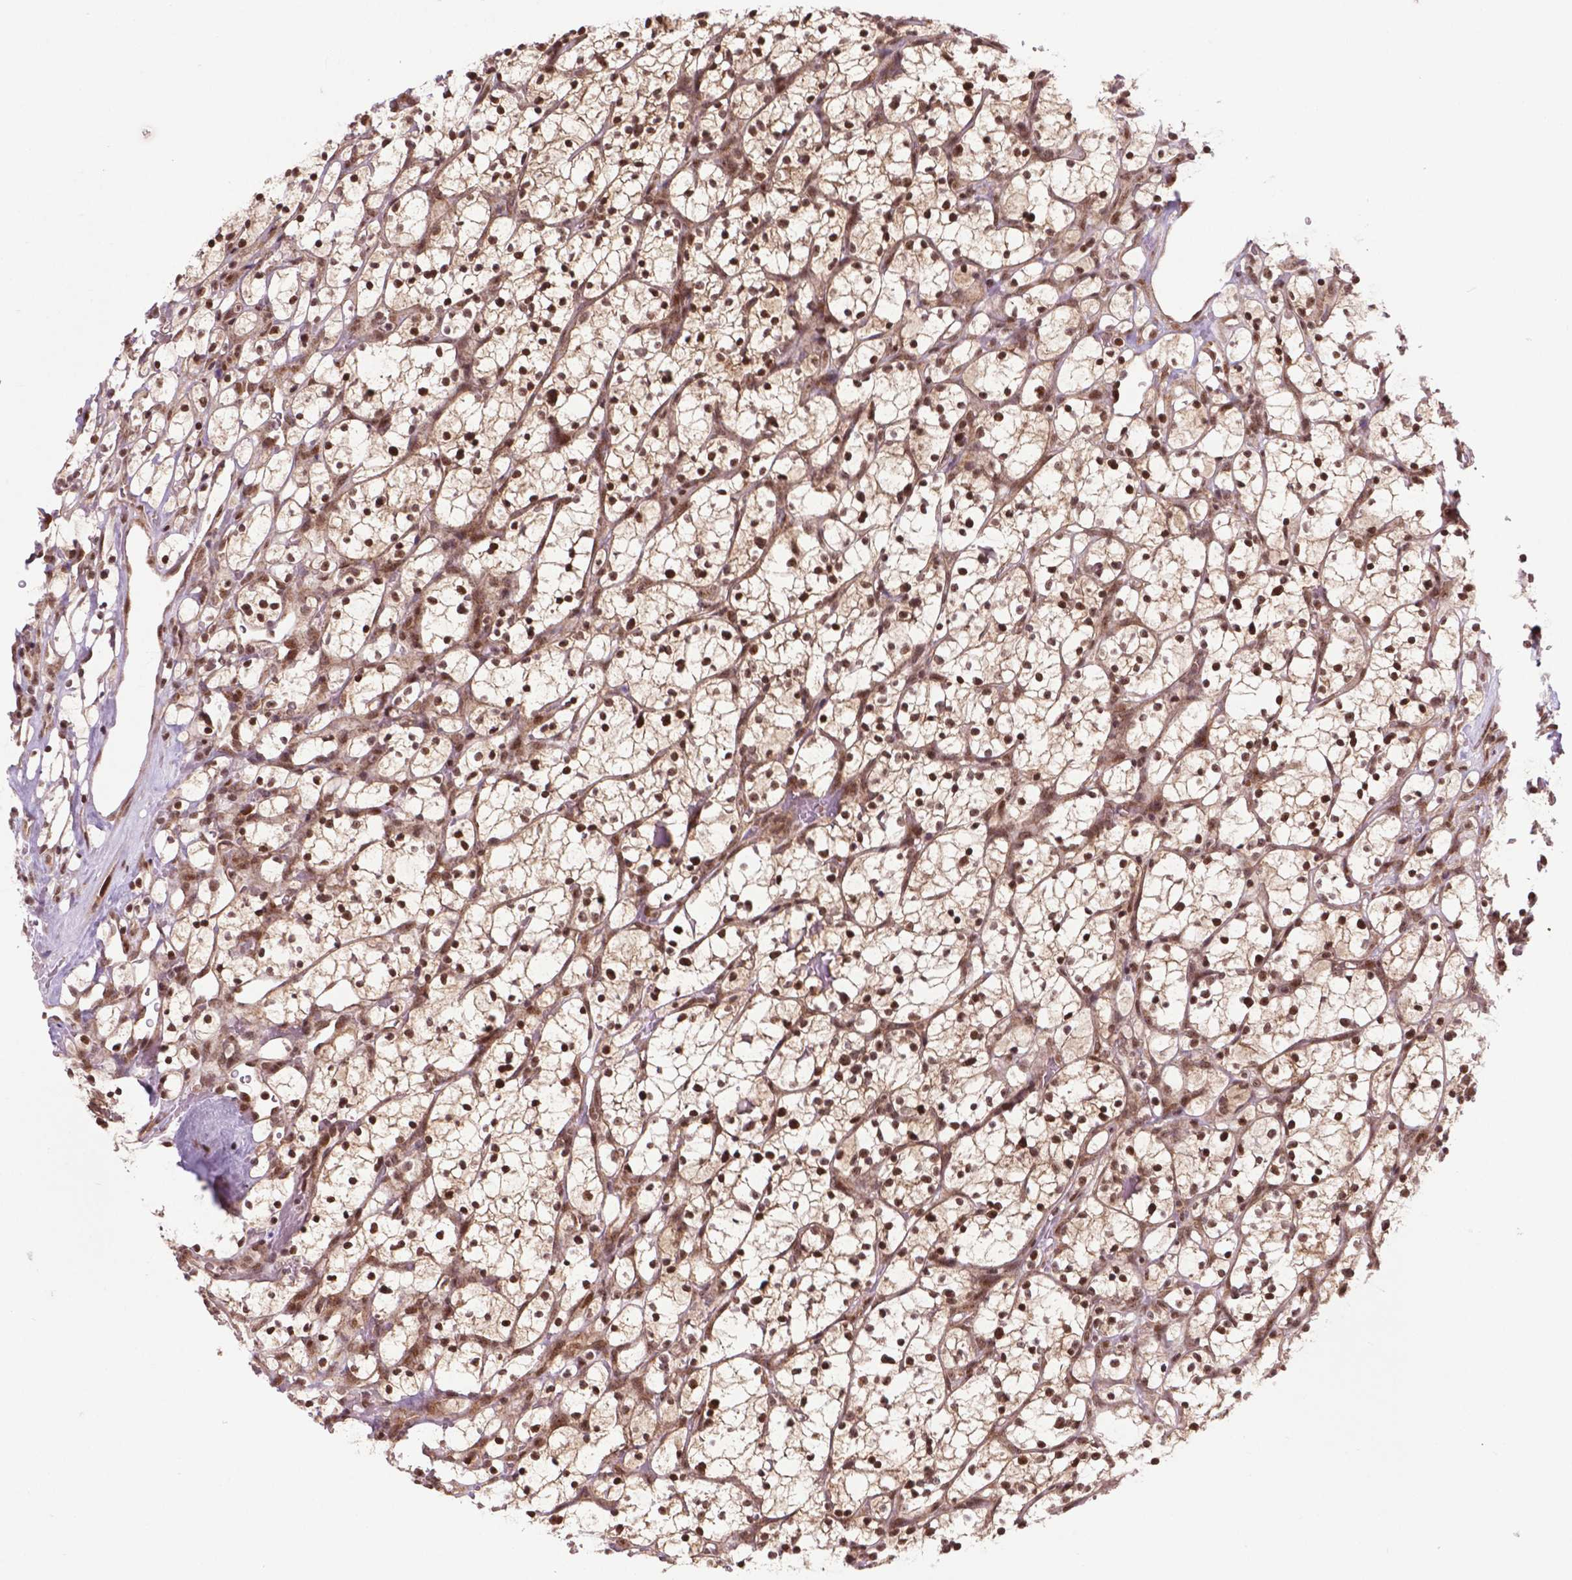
{"staining": {"intensity": "moderate", "quantity": ">75%", "location": "cytoplasmic/membranous,nuclear"}, "tissue": "renal cancer", "cell_type": "Tumor cells", "image_type": "cancer", "snomed": [{"axis": "morphology", "description": "Adenocarcinoma, NOS"}, {"axis": "topography", "description": "Kidney"}], "caption": "Immunohistochemical staining of adenocarcinoma (renal) displays medium levels of moderate cytoplasmic/membranous and nuclear staining in about >75% of tumor cells.", "gene": "CSNK2A1", "patient": {"sex": "female", "age": 64}}